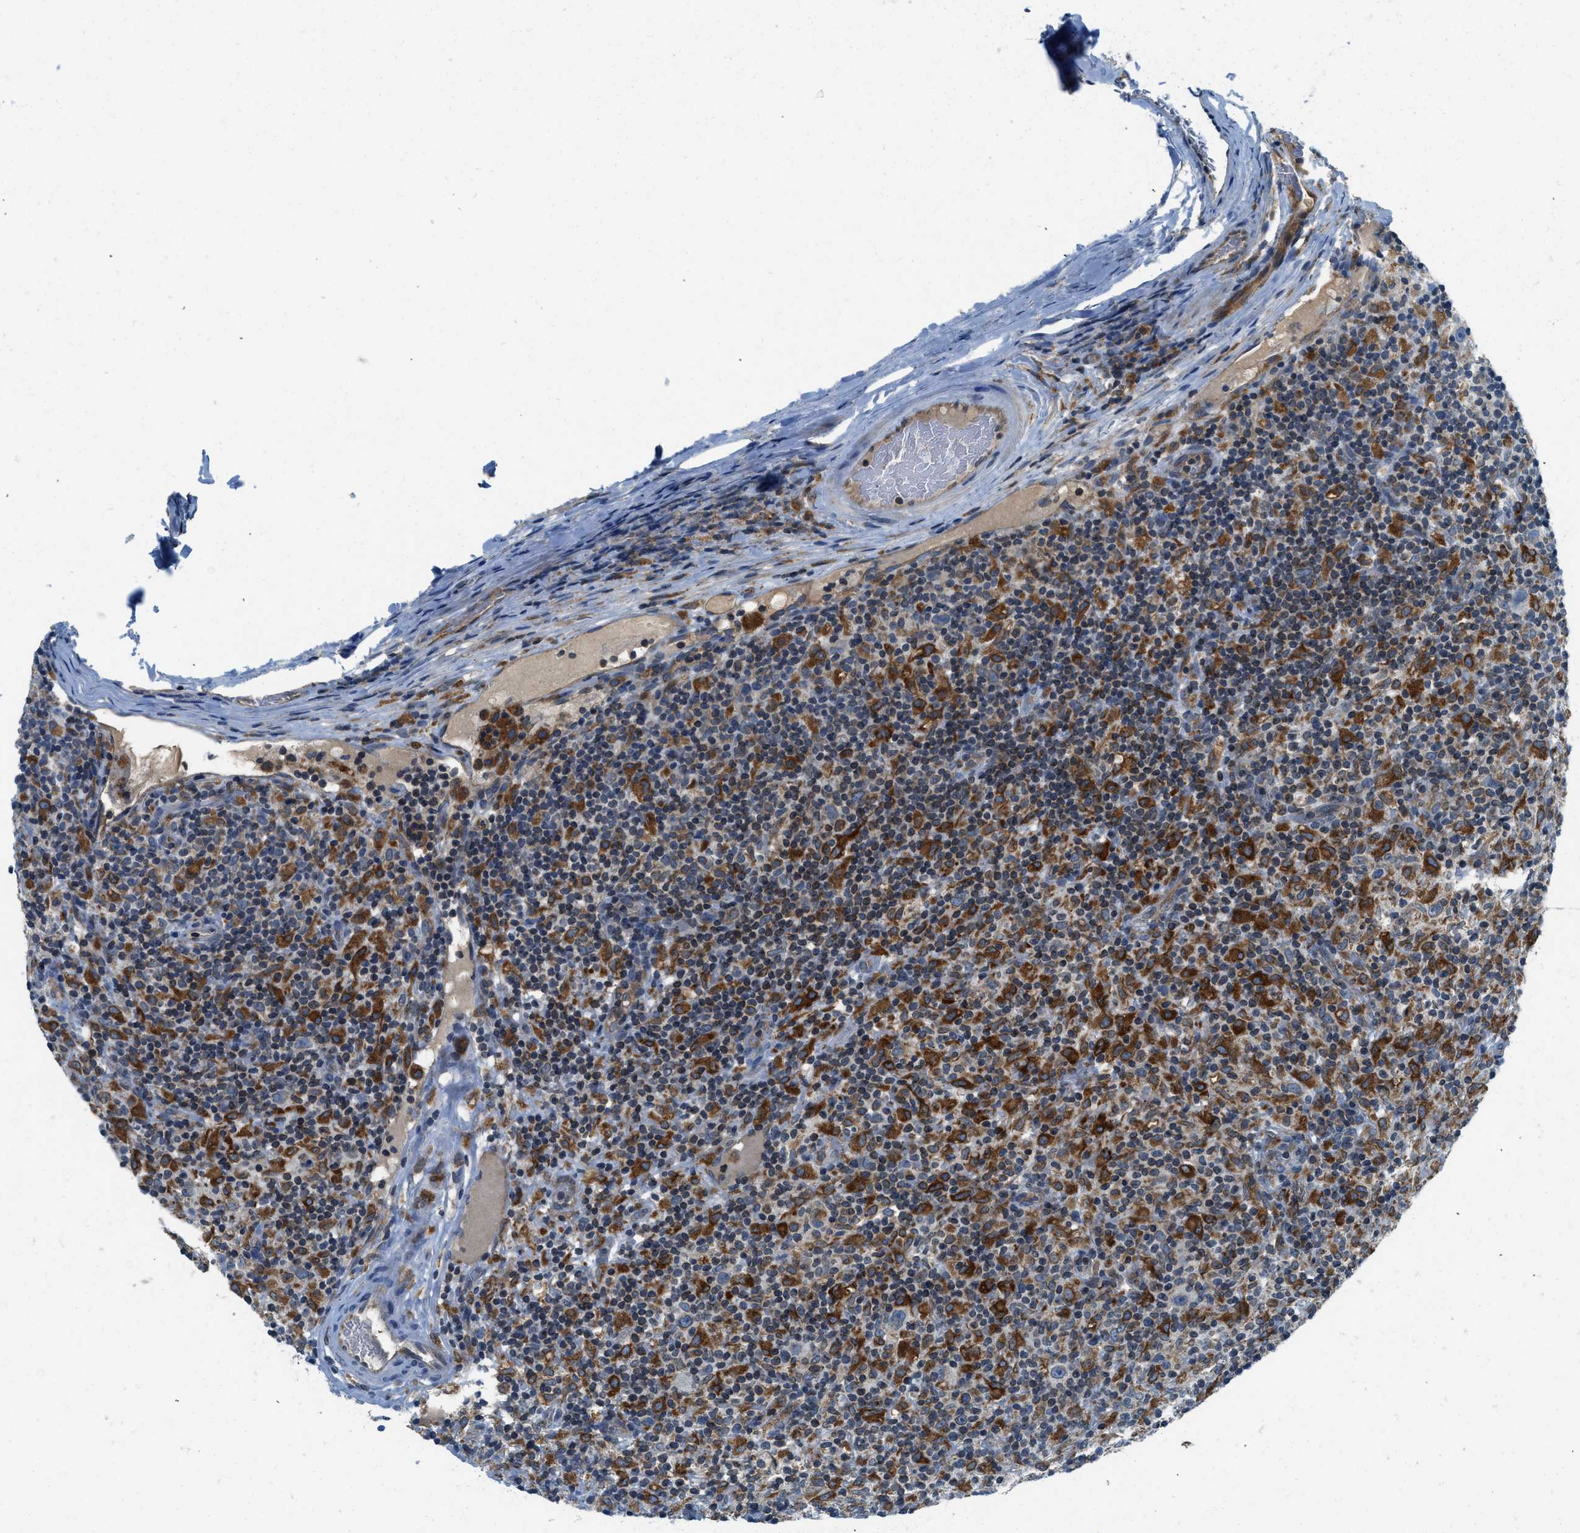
{"staining": {"intensity": "weak", "quantity": "<25%", "location": "none"}, "tissue": "lymphoma", "cell_type": "Tumor cells", "image_type": "cancer", "snomed": [{"axis": "morphology", "description": "Hodgkin's disease, NOS"}, {"axis": "topography", "description": "Lymph node"}], "caption": "A high-resolution image shows IHC staining of Hodgkin's disease, which shows no significant positivity in tumor cells.", "gene": "BCAP31", "patient": {"sex": "male", "age": 70}}